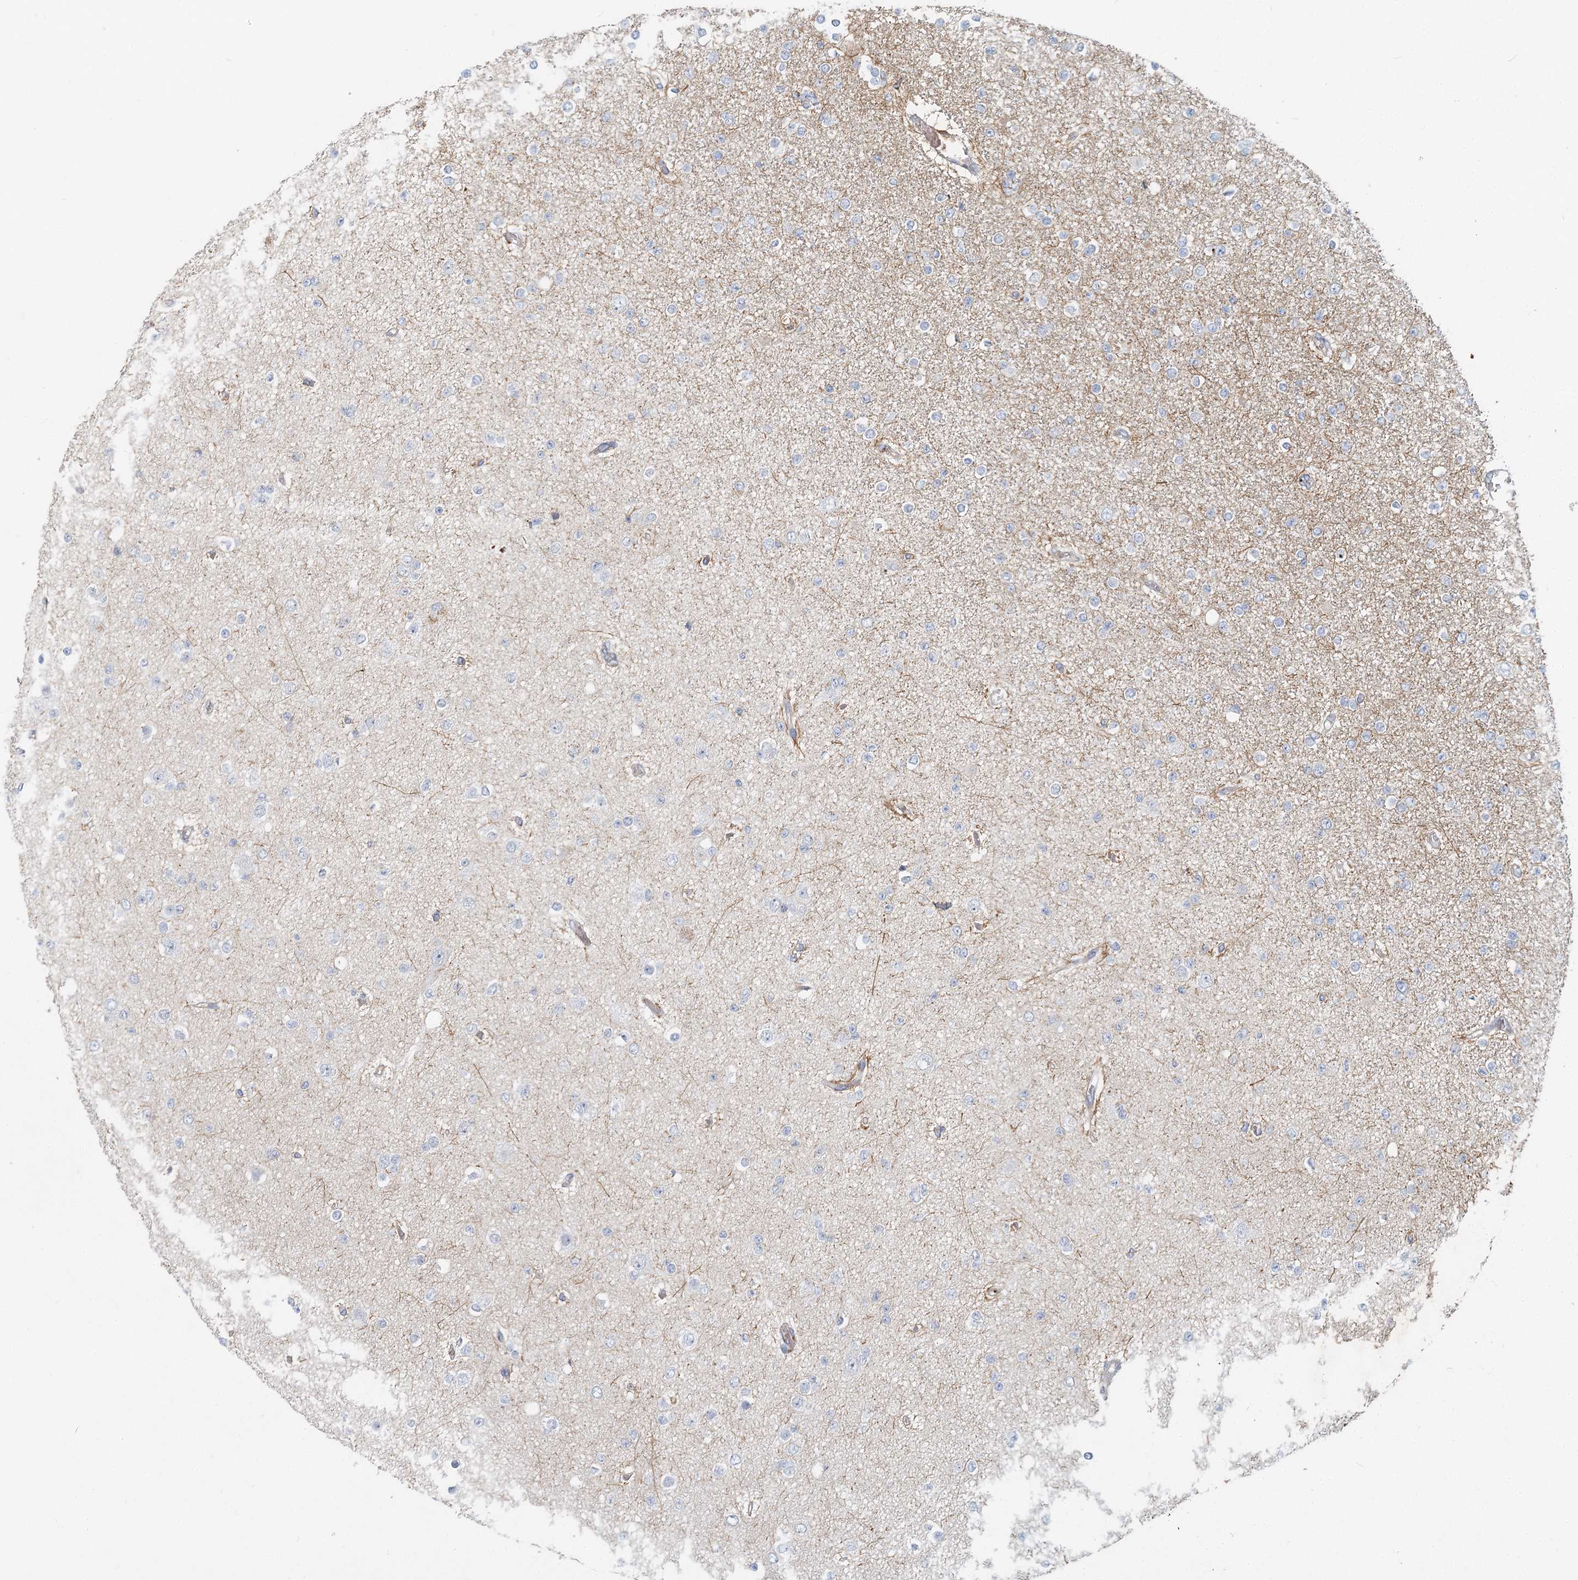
{"staining": {"intensity": "negative", "quantity": "none", "location": "none"}, "tissue": "glioma", "cell_type": "Tumor cells", "image_type": "cancer", "snomed": [{"axis": "morphology", "description": "Glioma, malignant, Low grade"}, {"axis": "topography", "description": "Brain"}], "caption": "Glioma stained for a protein using IHC demonstrates no staining tumor cells.", "gene": "DNMBP", "patient": {"sex": "female", "age": 22}}